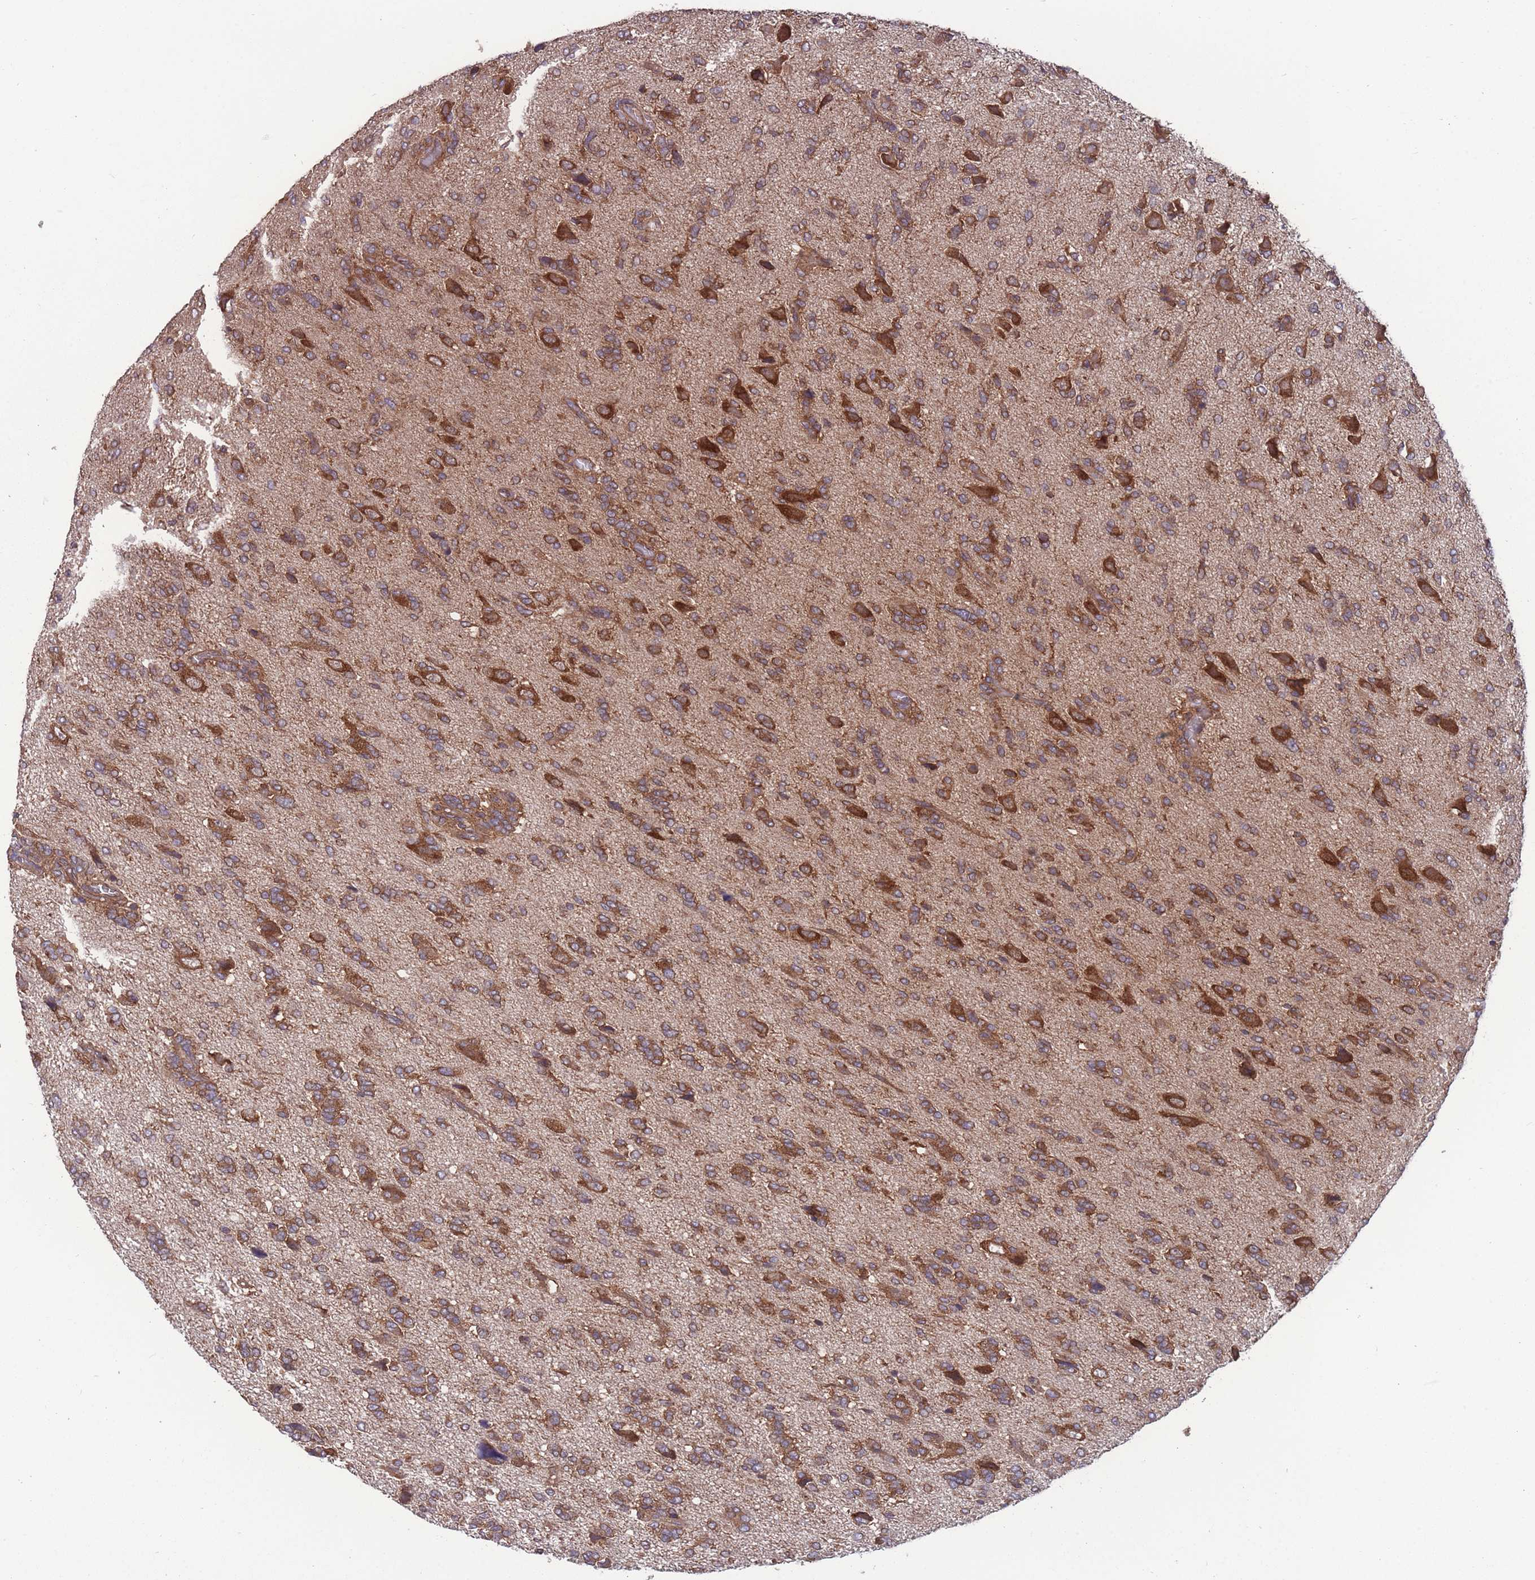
{"staining": {"intensity": "moderate", "quantity": ">75%", "location": "cytoplasmic/membranous"}, "tissue": "glioma", "cell_type": "Tumor cells", "image_type": "cancer", "snomed": [{"axis": "morphology", "description": "Glioma, malignant, High grade"}, {"axis": "topography", "description": "Brain"}], "caption": "This image displays immunohistochemistry staining of human glioma, with medium moderate cytoplasmic/membranous positivity in about >75% of tumor cells.", "gene": "ZPR1", "patient": {"sex": "female", "age": 59}}